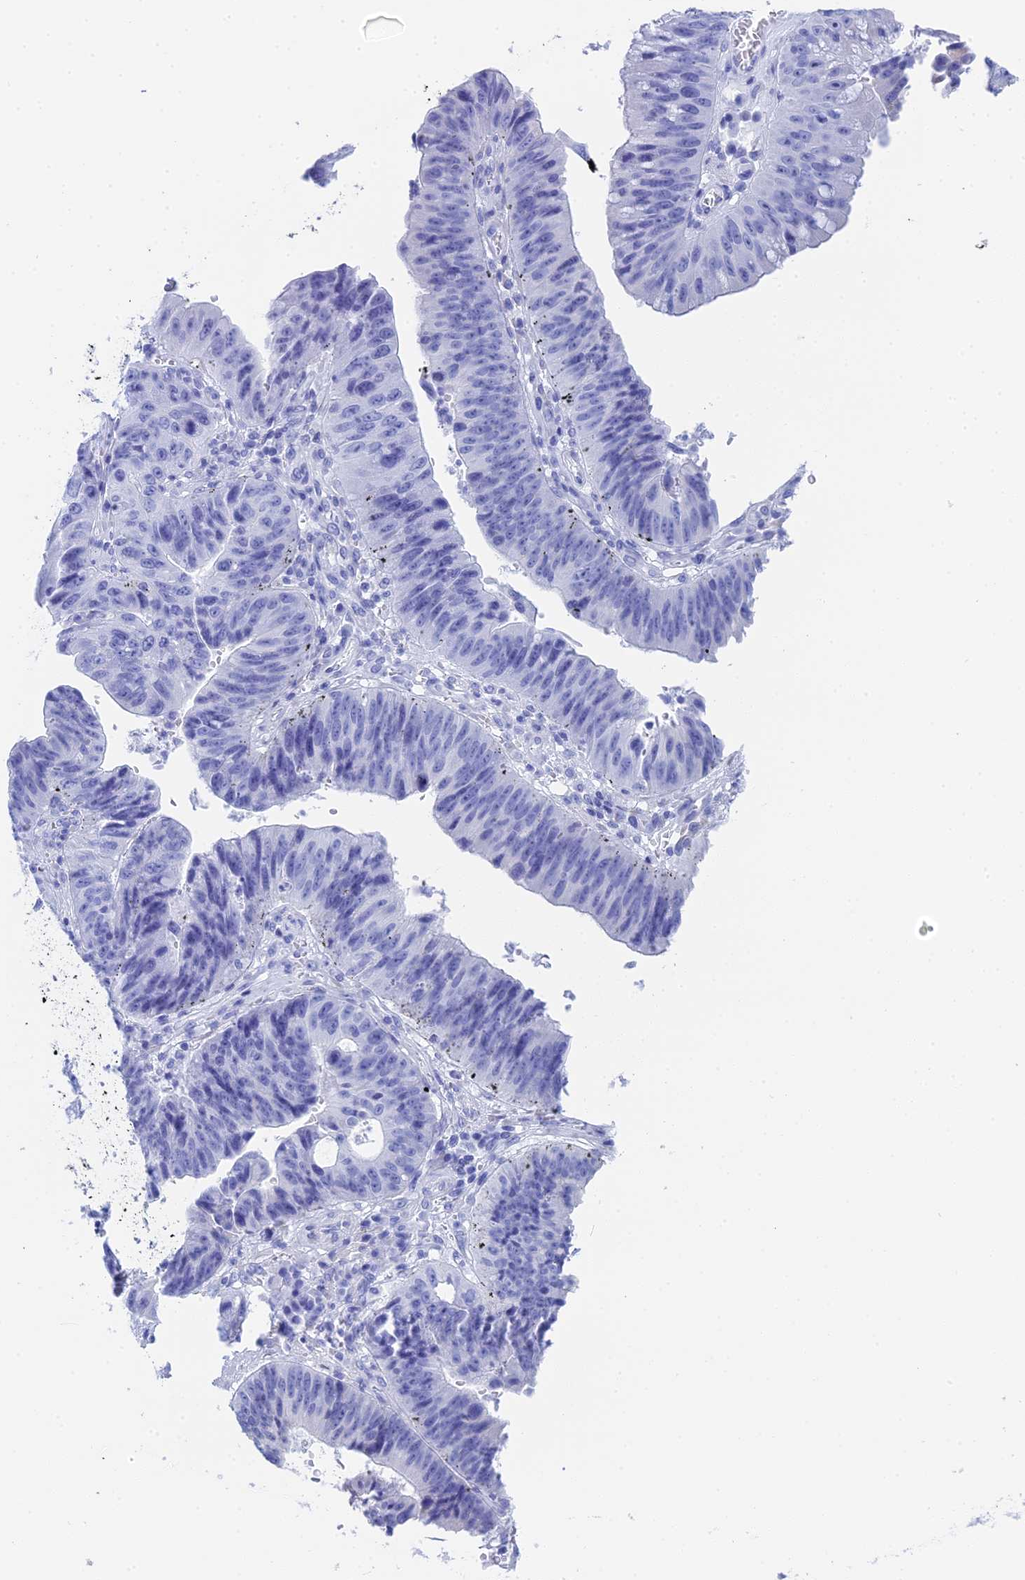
{"staining": {"intensity": "negative", "quantity": "none", "location": "none"}, "tissue": "stomach cancer", "cell_type": "Tumor cells", "image_type": "cancer", "snomed": [{"axis": "morphology", "description": "Adenocarcinoma, NOS"}, {"axis": "topography", "description": "Stomach"}], "caption": "Tumor cells show no significant protein staining in stomach cancer (adenocarcinoma).", "gene": "TEX101", "patient": {"sex": "male", "age": 59}}